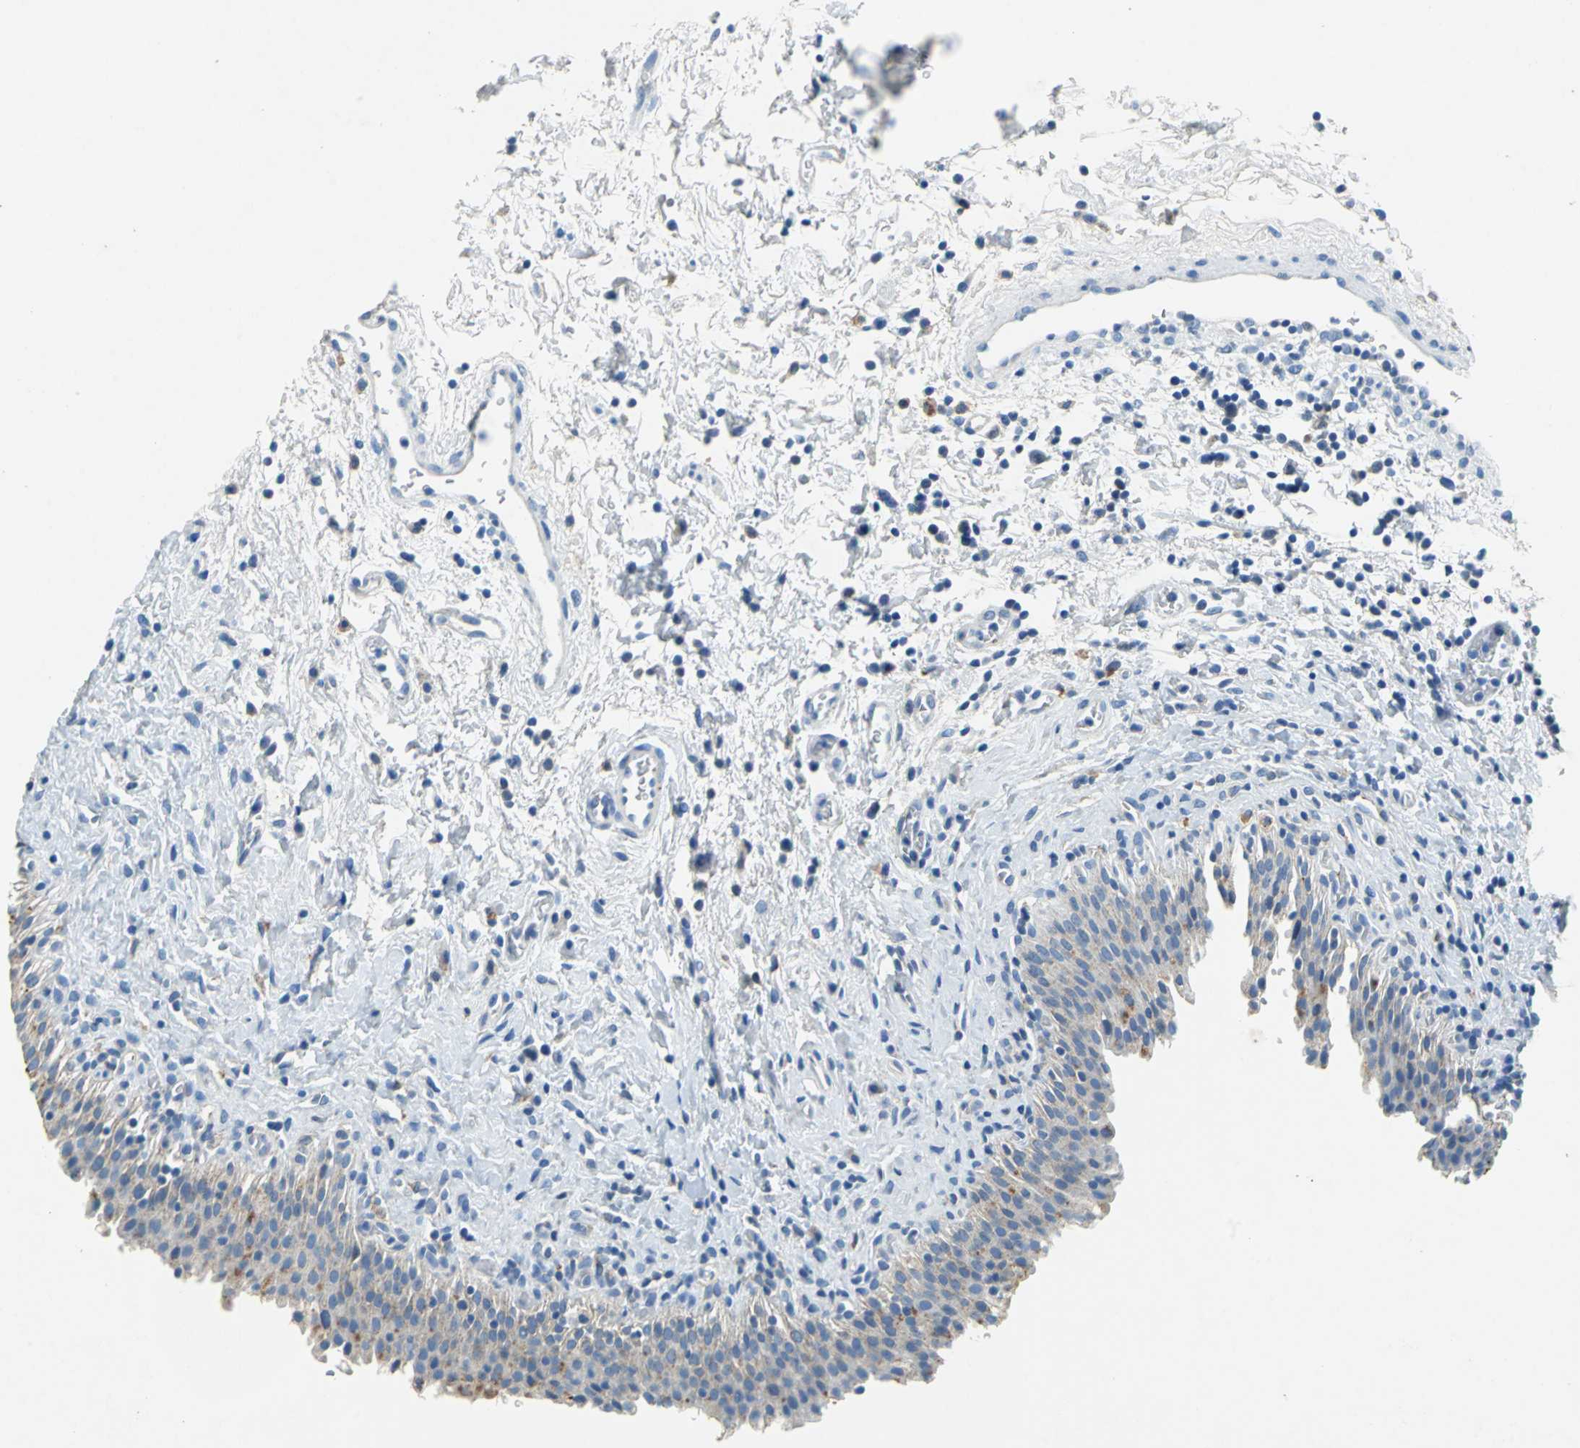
{"staining": {"intensity": "weak", "quantity": "<25%", "location": "cytoplasmic/membranous"}, "tissue": "urinary bladder", "cell_type": "Urothelial cells", "image_type": "normal", "snomed": [{"axis": "morphology", "description": "Normal tissue, NOS"}, {"axis": "topography", "description": "Urinary bladder"}], "caption": "Human urinary bladder stained for a protein using IHC exhibits no staining in urothelial cells.", "gene": "TEX264", "patient": {"sex": "male", "age": 51}}